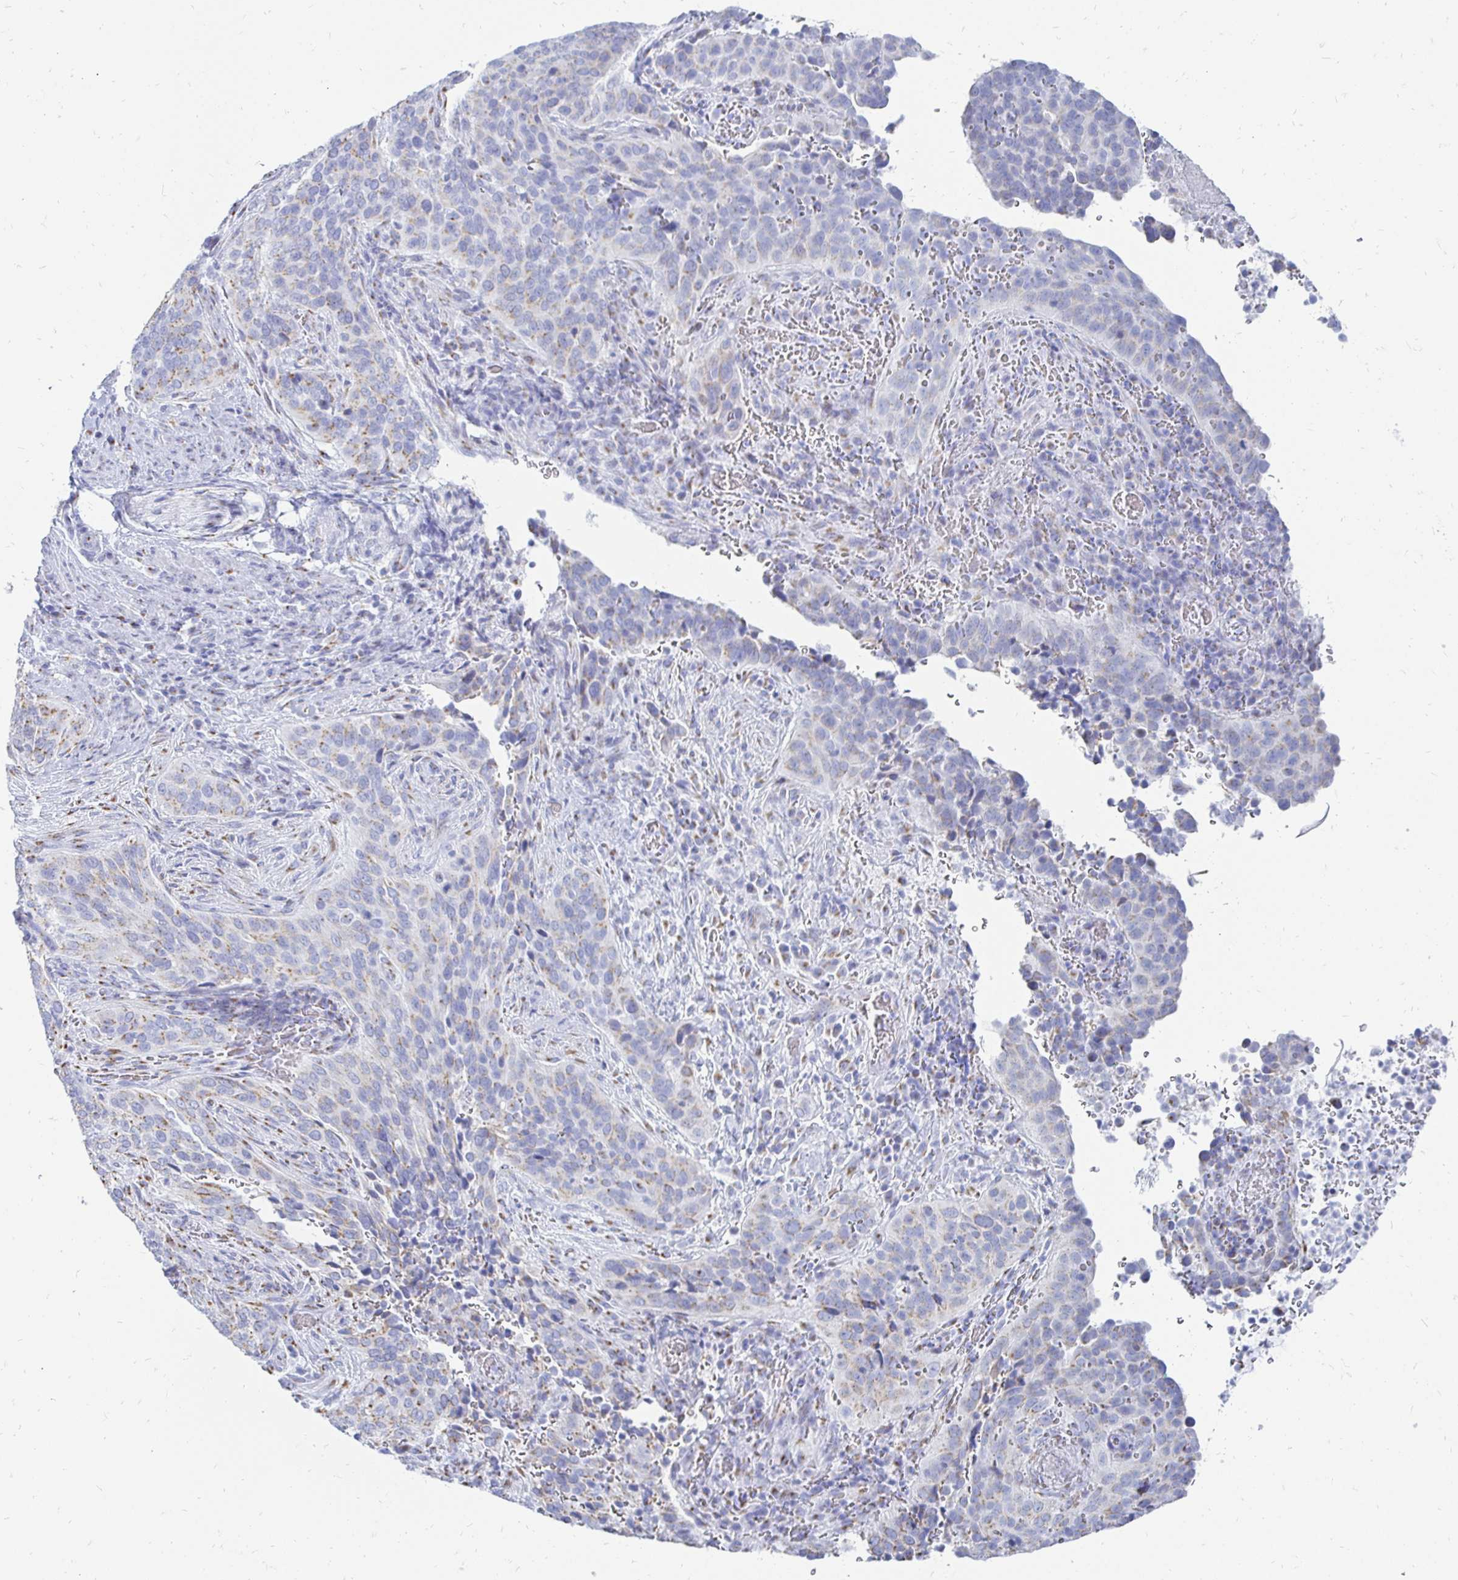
{"staining": {"intensity": "weak", "quantity": "25%-75%", "location": "cytoplasmic/membranous"}, "tissue": "cervical cancer", "cell_type": "Tumor cells", "image_type": "cancer", "snomed": [{"axis": "morphology", "description": "Squamous cell carcinoma, NOS"}, {"axis": "topography", "description": "Cervix"}], "caption": "DAB immunohistochemical staining of cervical cancer shows weak cytoplasmic/membranous protein expression in about 25%-75% of tumor cells.", "gene": "PAGE4", "patient": {"sex": "female", "age": 38}}